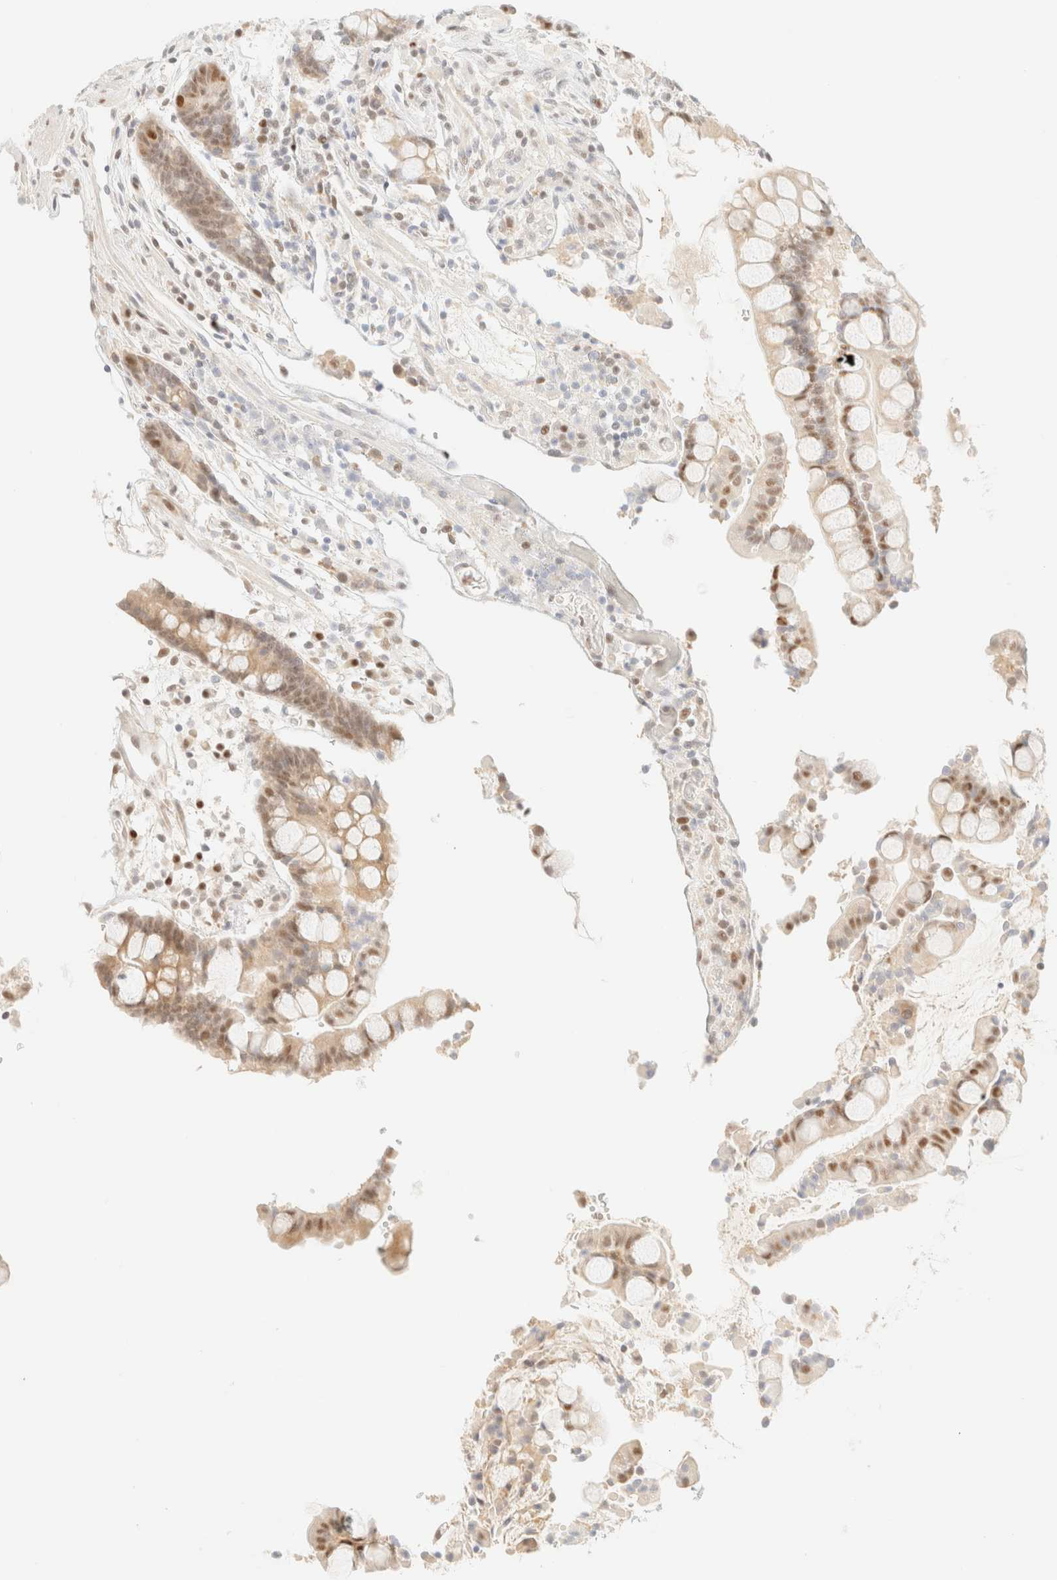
{"staining": {"intensity": "negative", "quantity": "none", "location": "none"}, "tissue": "colon", "cell_type": "Endothelial cells", "image_type": "normal", "snomed": [{"axis": "morphology", "description": "Normal tissue, NOS"}, {"axis": "topography", "description": "Colon"}], "caption": "High power microscopy image of an immunohistochemistry (IHC) photomicrograph of normal colon, revealing no significant staining in endothelial cells.", "gene": "TSR1", "patient": {"sex": "male", "age": 73}}